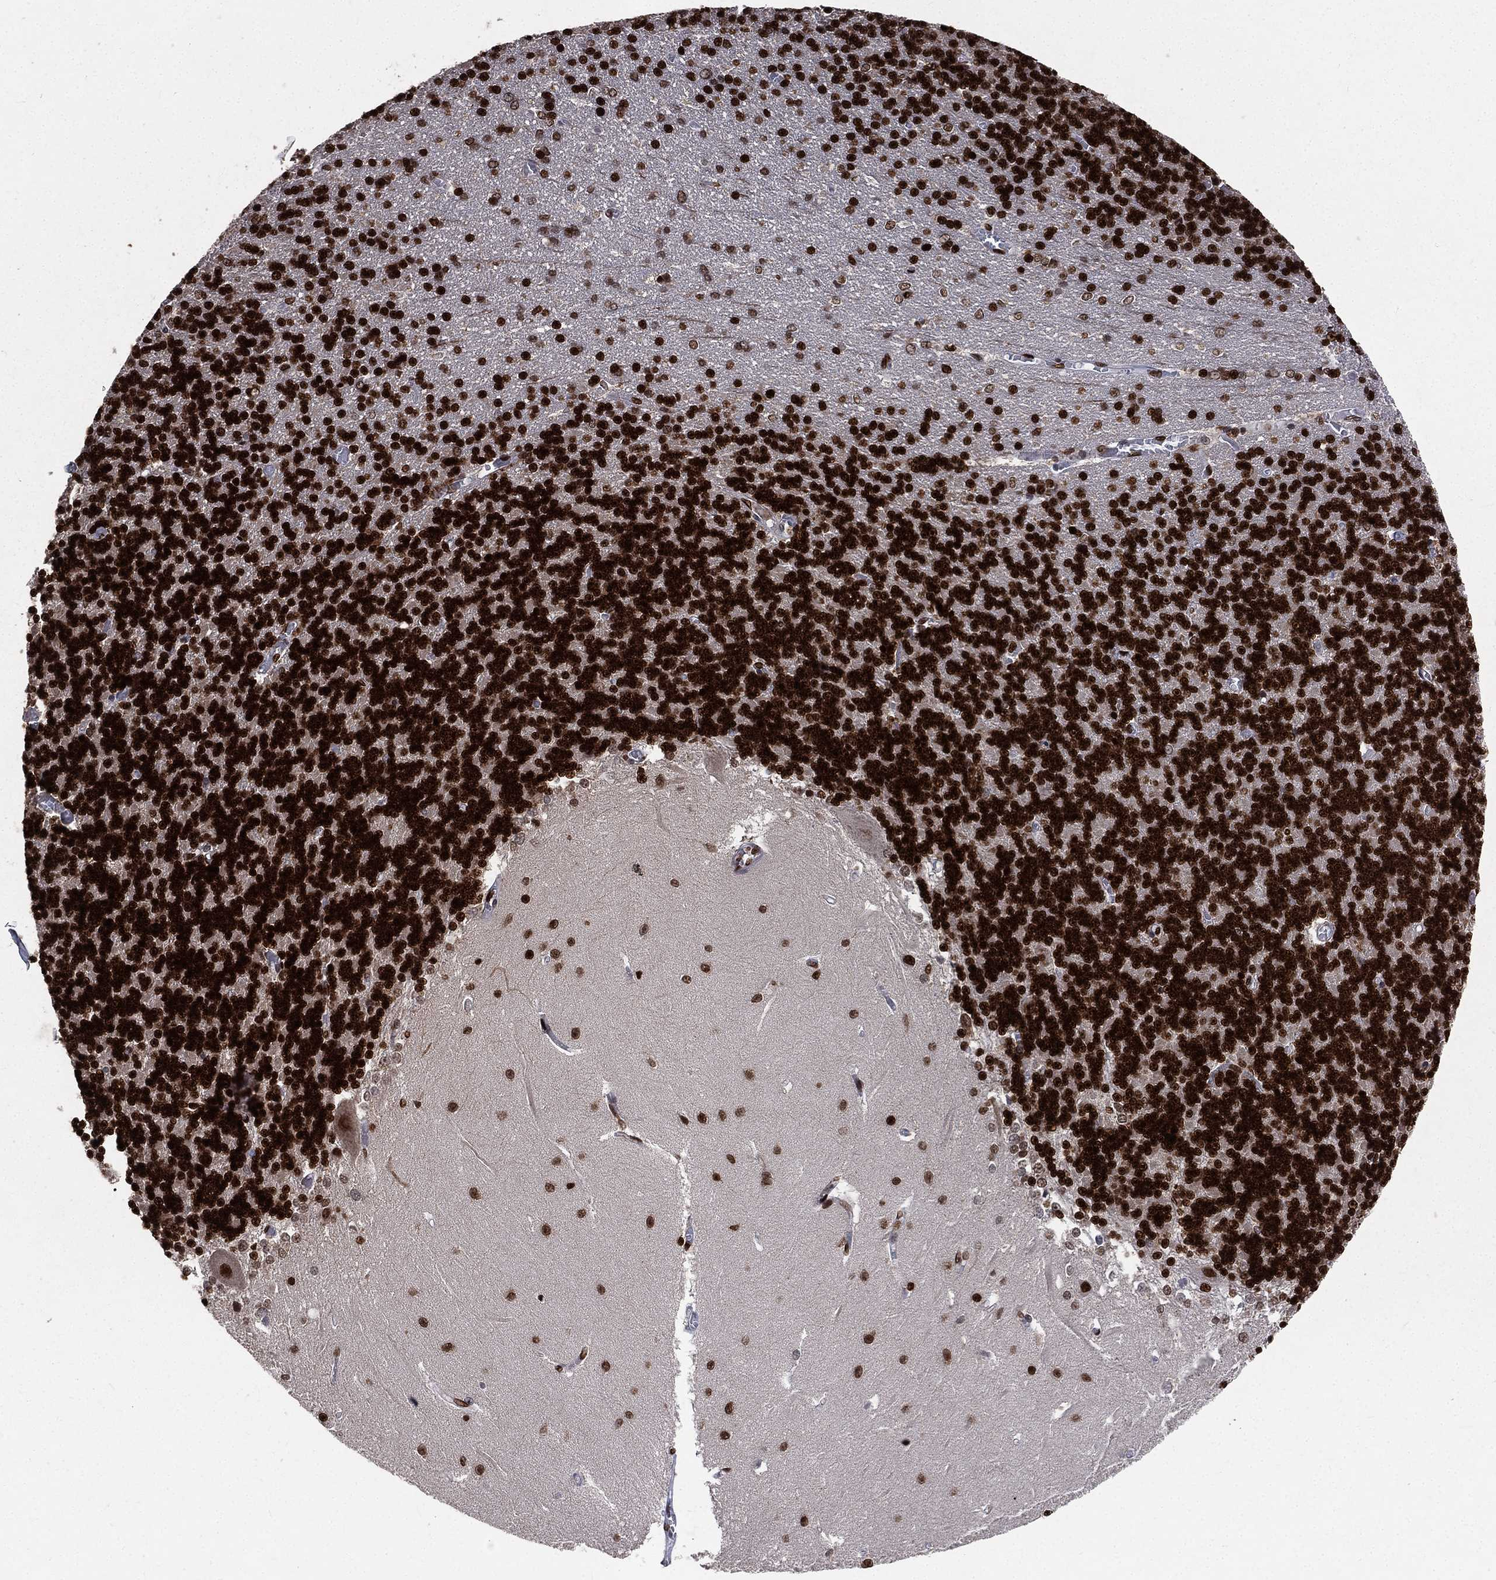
{"staining": {"intensity": "strong", "quantity": ">75%", "location": "nuclear"}, "tissue": "cerebellum", "cell_type": "Cells in granular layer", "image_type": "normal", "snomed": [{"axis": "morphology", "description": "Normal tissue, NOS"}, {"axis": "topography", "description": "Cerebellum"}], "caption": "A high-resolution image shows IHC staining of benign cerebellum, which shows strong nuclear expression in approximately >75% of cells in granular layer.", "gene": "POLB", "patient": {"sex": "male", "age": 37}}